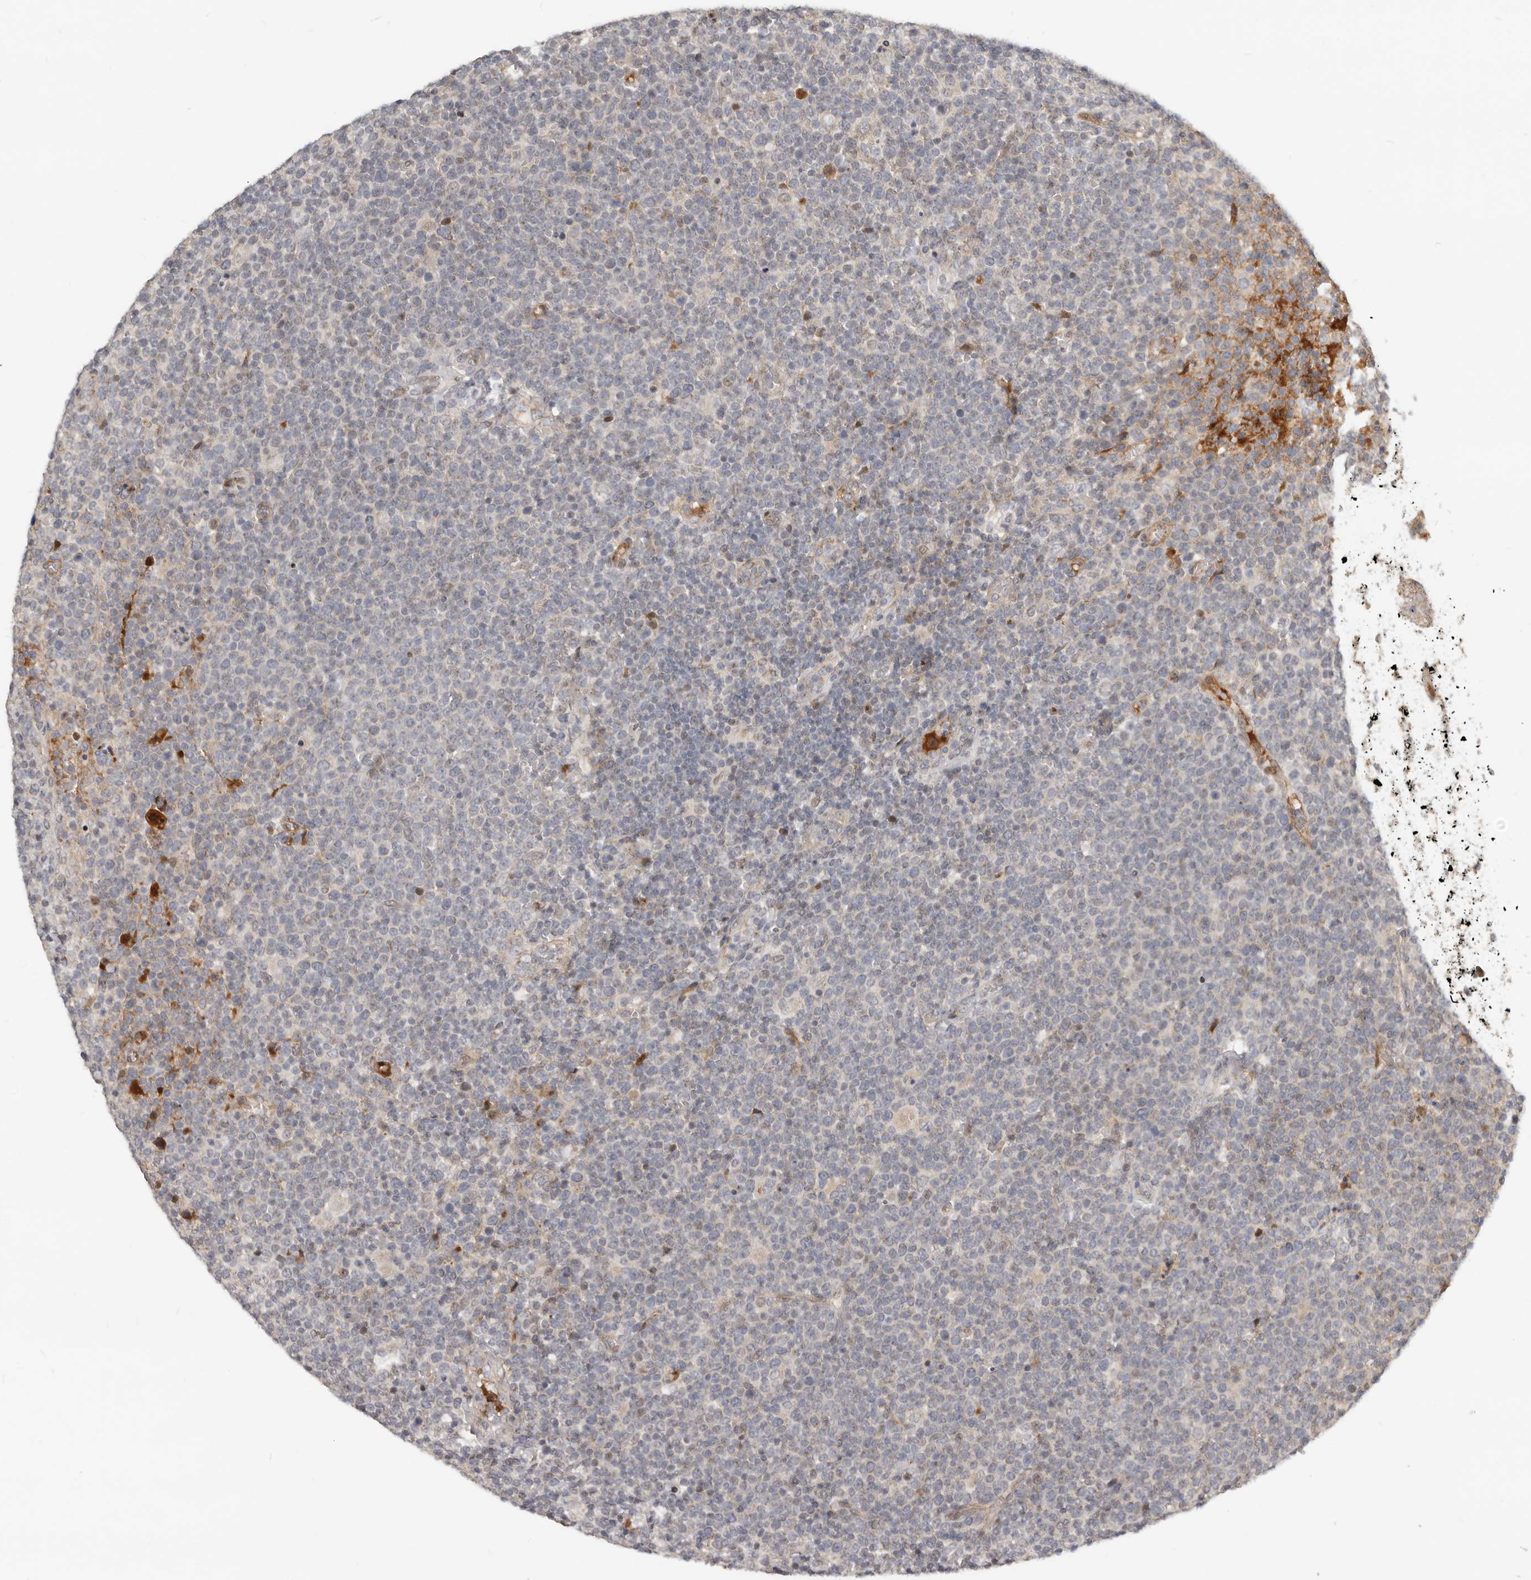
{"staining": {"intensity": "moderate", "quantity": "<25%", "location": "cytoplasmic/membranous"}, "tissue": "lymphoma", "cell_type": "Tumor cells", "image_type": "cancer", "snomed": [{"axis": "morphology", "description": "Malignant lymphoma, non-Hodgkin's type, High grade"}, {"axis": "topography", "description": "Lymph node"}], "caption": "Approximately <25% of tumor cells in high-grade malignant lymphoma, non-Hodgkin's type reveal moderate cytoplasmic/membranous protein expression as visualized by brown immunohistochemical staining.", "gene": "NPY4R", "patient": {"sex": "male", "age": 61}}